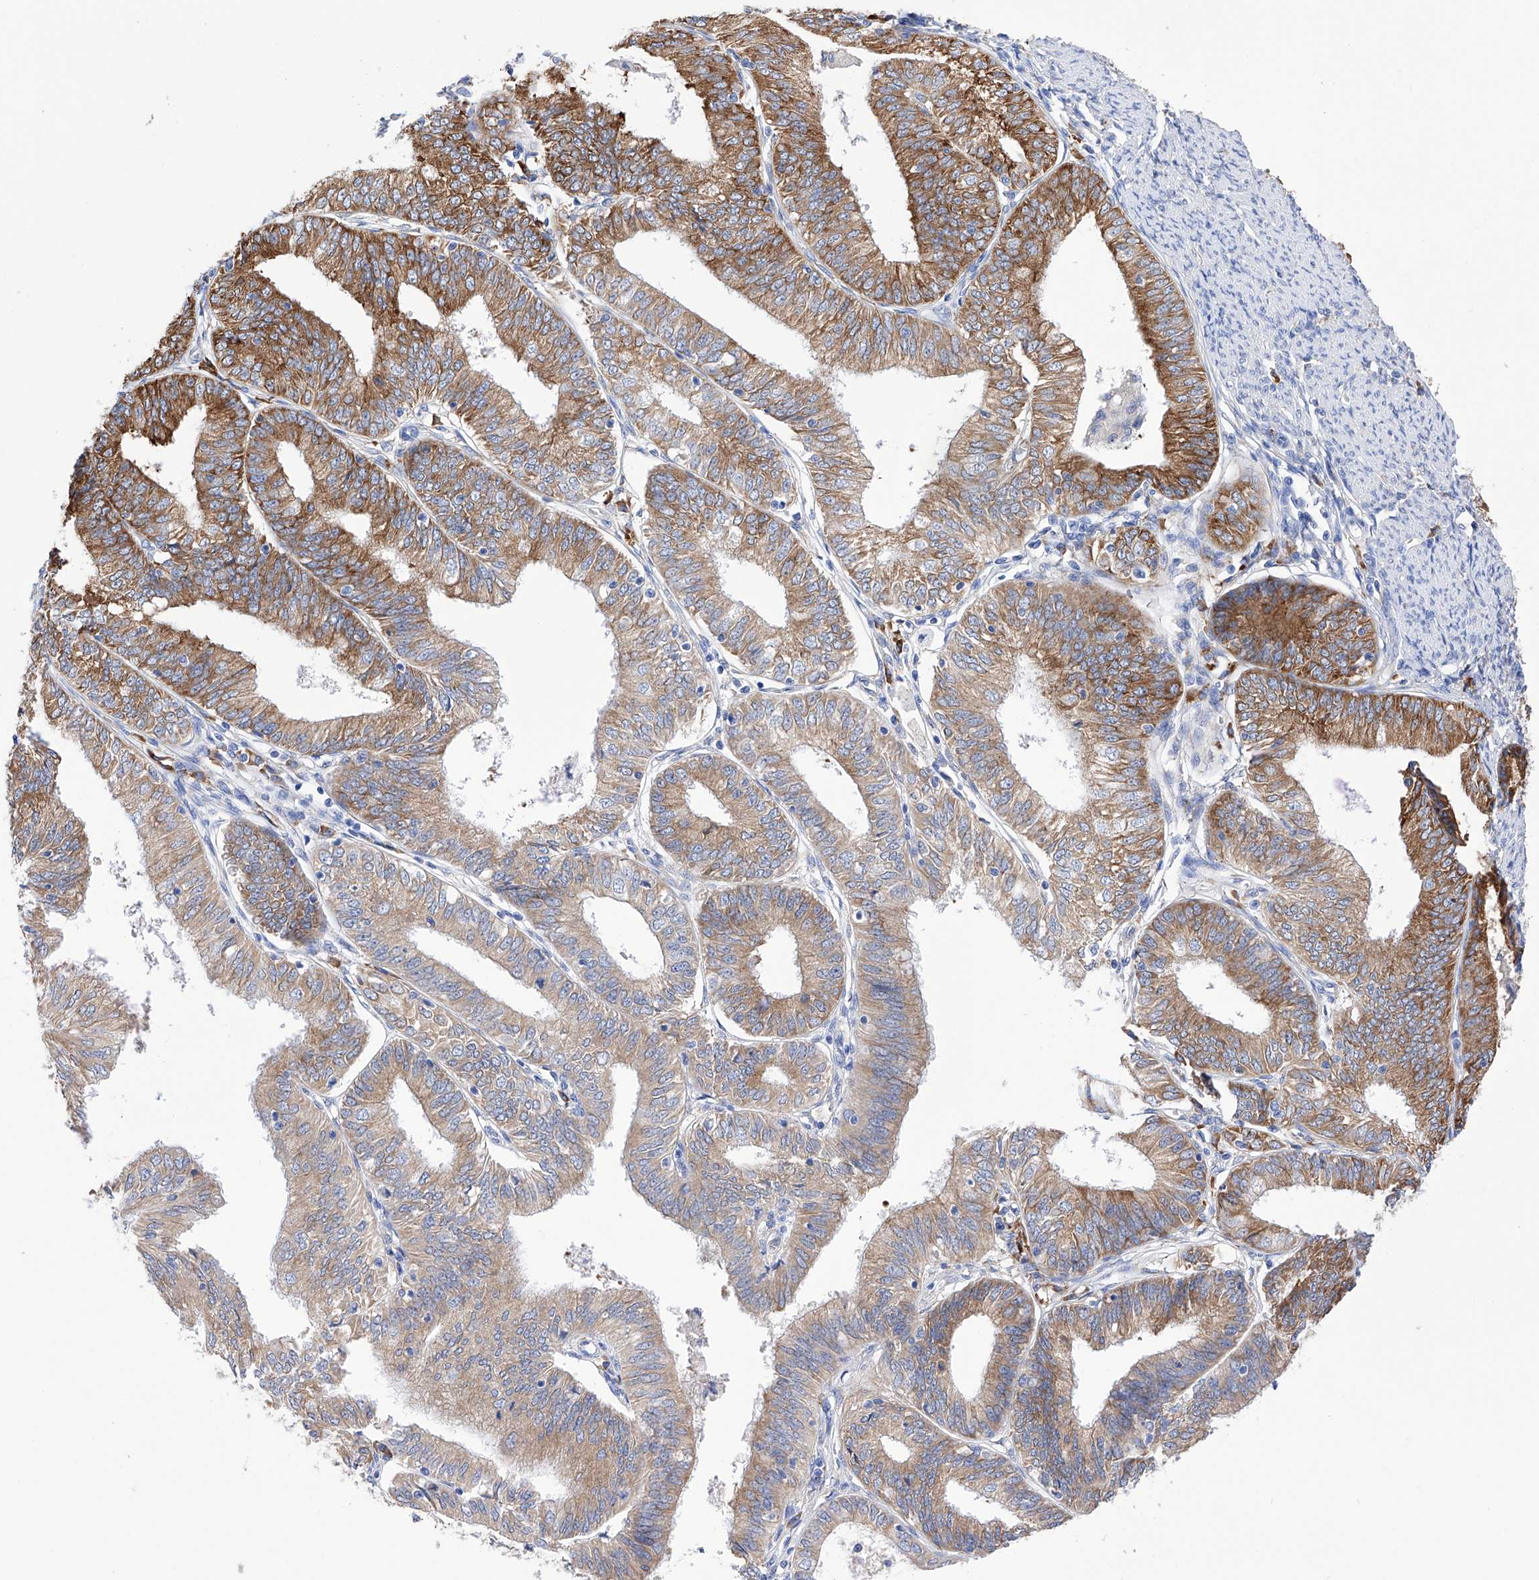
{"staining": {"intensity": "moderate", "quantity": ">75%", "location": "cytoplasmic/membranous"}, "tissue": "endometrial cancer", "cell_type": "Tumor cells", "image_type": "cancer", "snomed": [{"axis": "morphology", "description": "Adenocarcinoma, NOS"}, {"axis": "topography", "description": "Endometrium"}], "caption": "Endometrial cancer (adenocarcinoma) stained with a protein marker demonstrates moderate staining in tumor cells.", "gene": "PDIA5", "patient": {"sex": "female", "age": 51}}